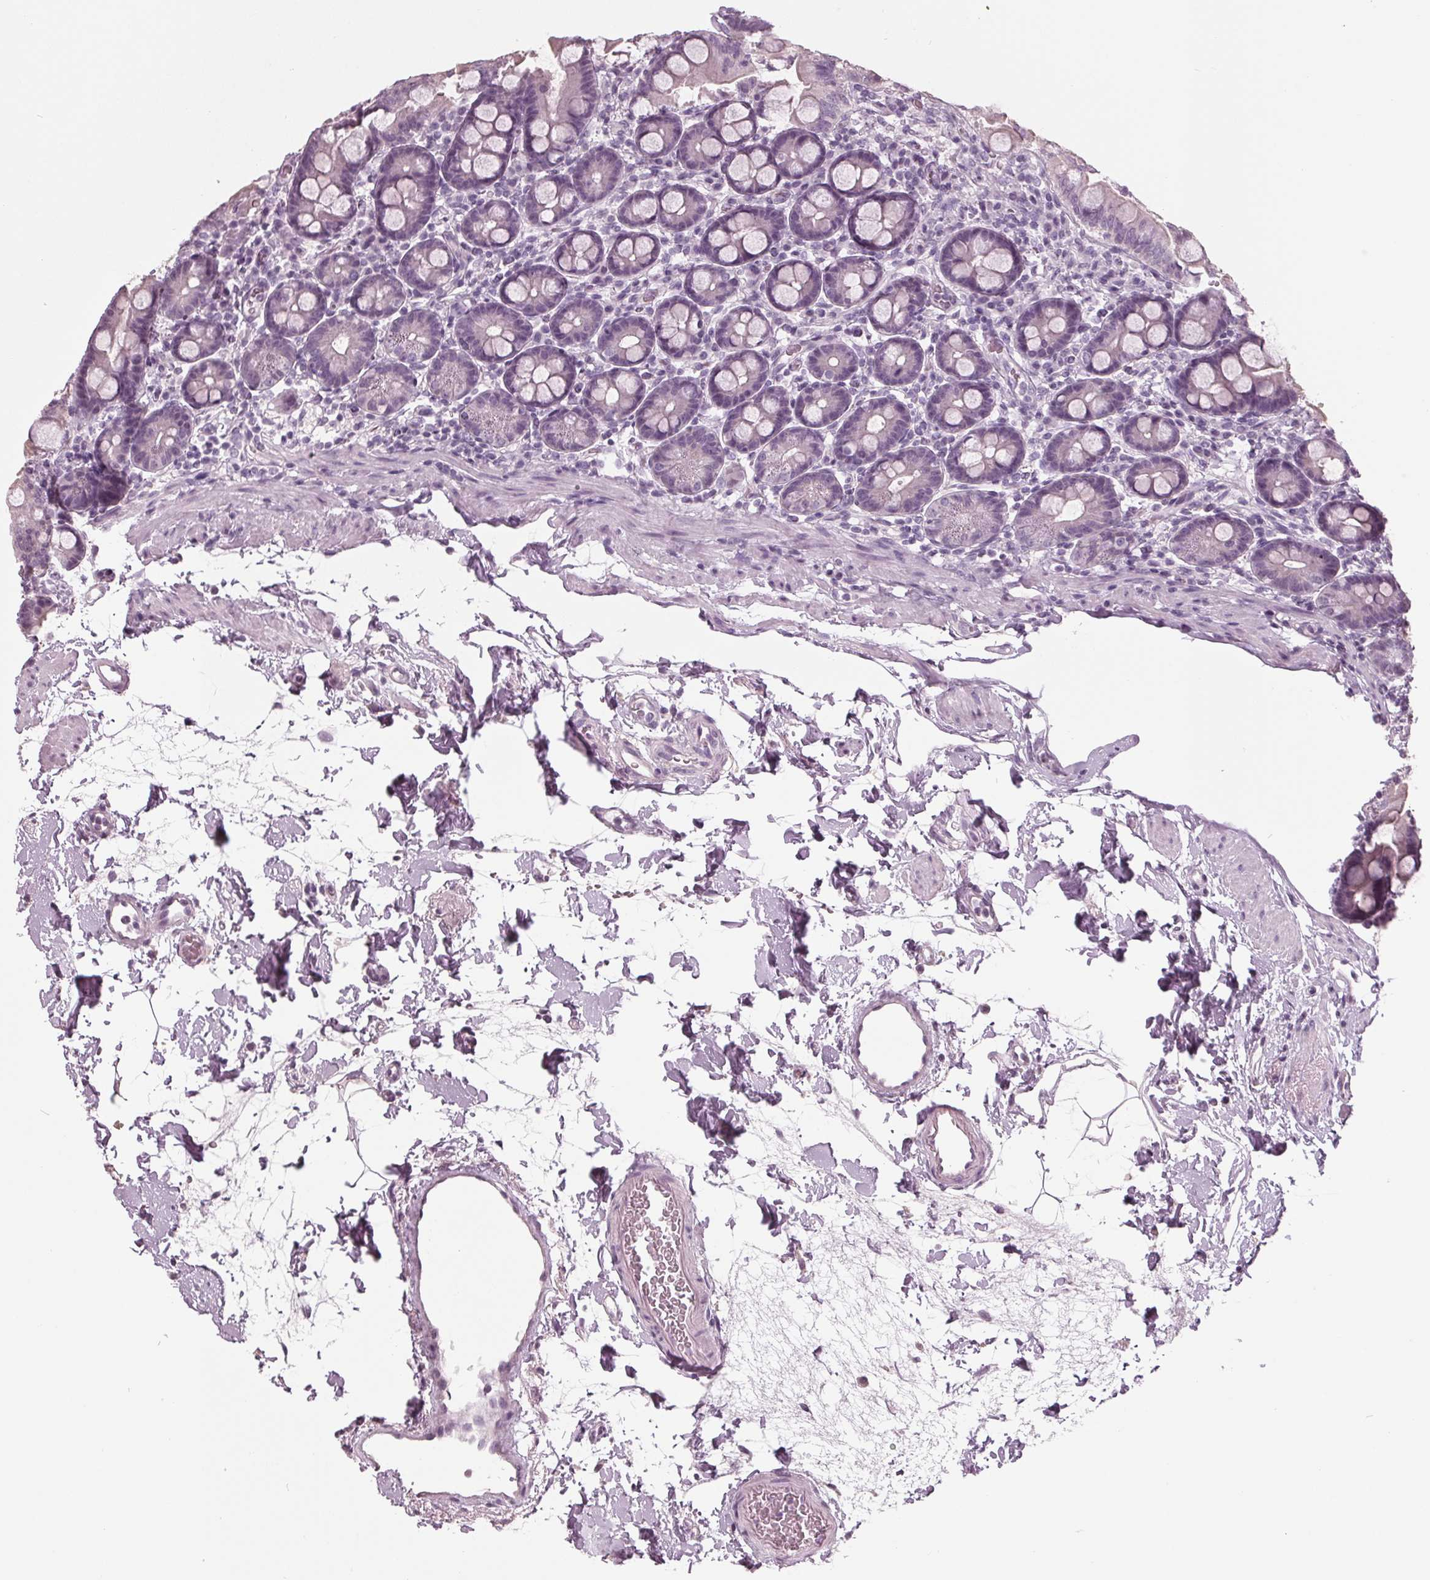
{"staining": {"intensity": "negative", "quantity": "none", "location": "none"}, "tissue": "duodenum", "cell_type": "Glandular cells", "image_type": "normal", "snomed": [{"axis": "morphology", "description": "Normal tissue, NOS"}, {"axis": "topography", "description": "Duodenum"}], "caption": "High power microscopy micrograph of an immunohistochemistry image of benign duodenum, revealing no significant expression in glandular cells. (DAB (3,3'-diaminobenzidine) immunohistochemistry (IHC) visualized using brightfield microscopy, high magnification).", "gene": "TNNC2", "patient": {"sex": "male", "age": 59}}